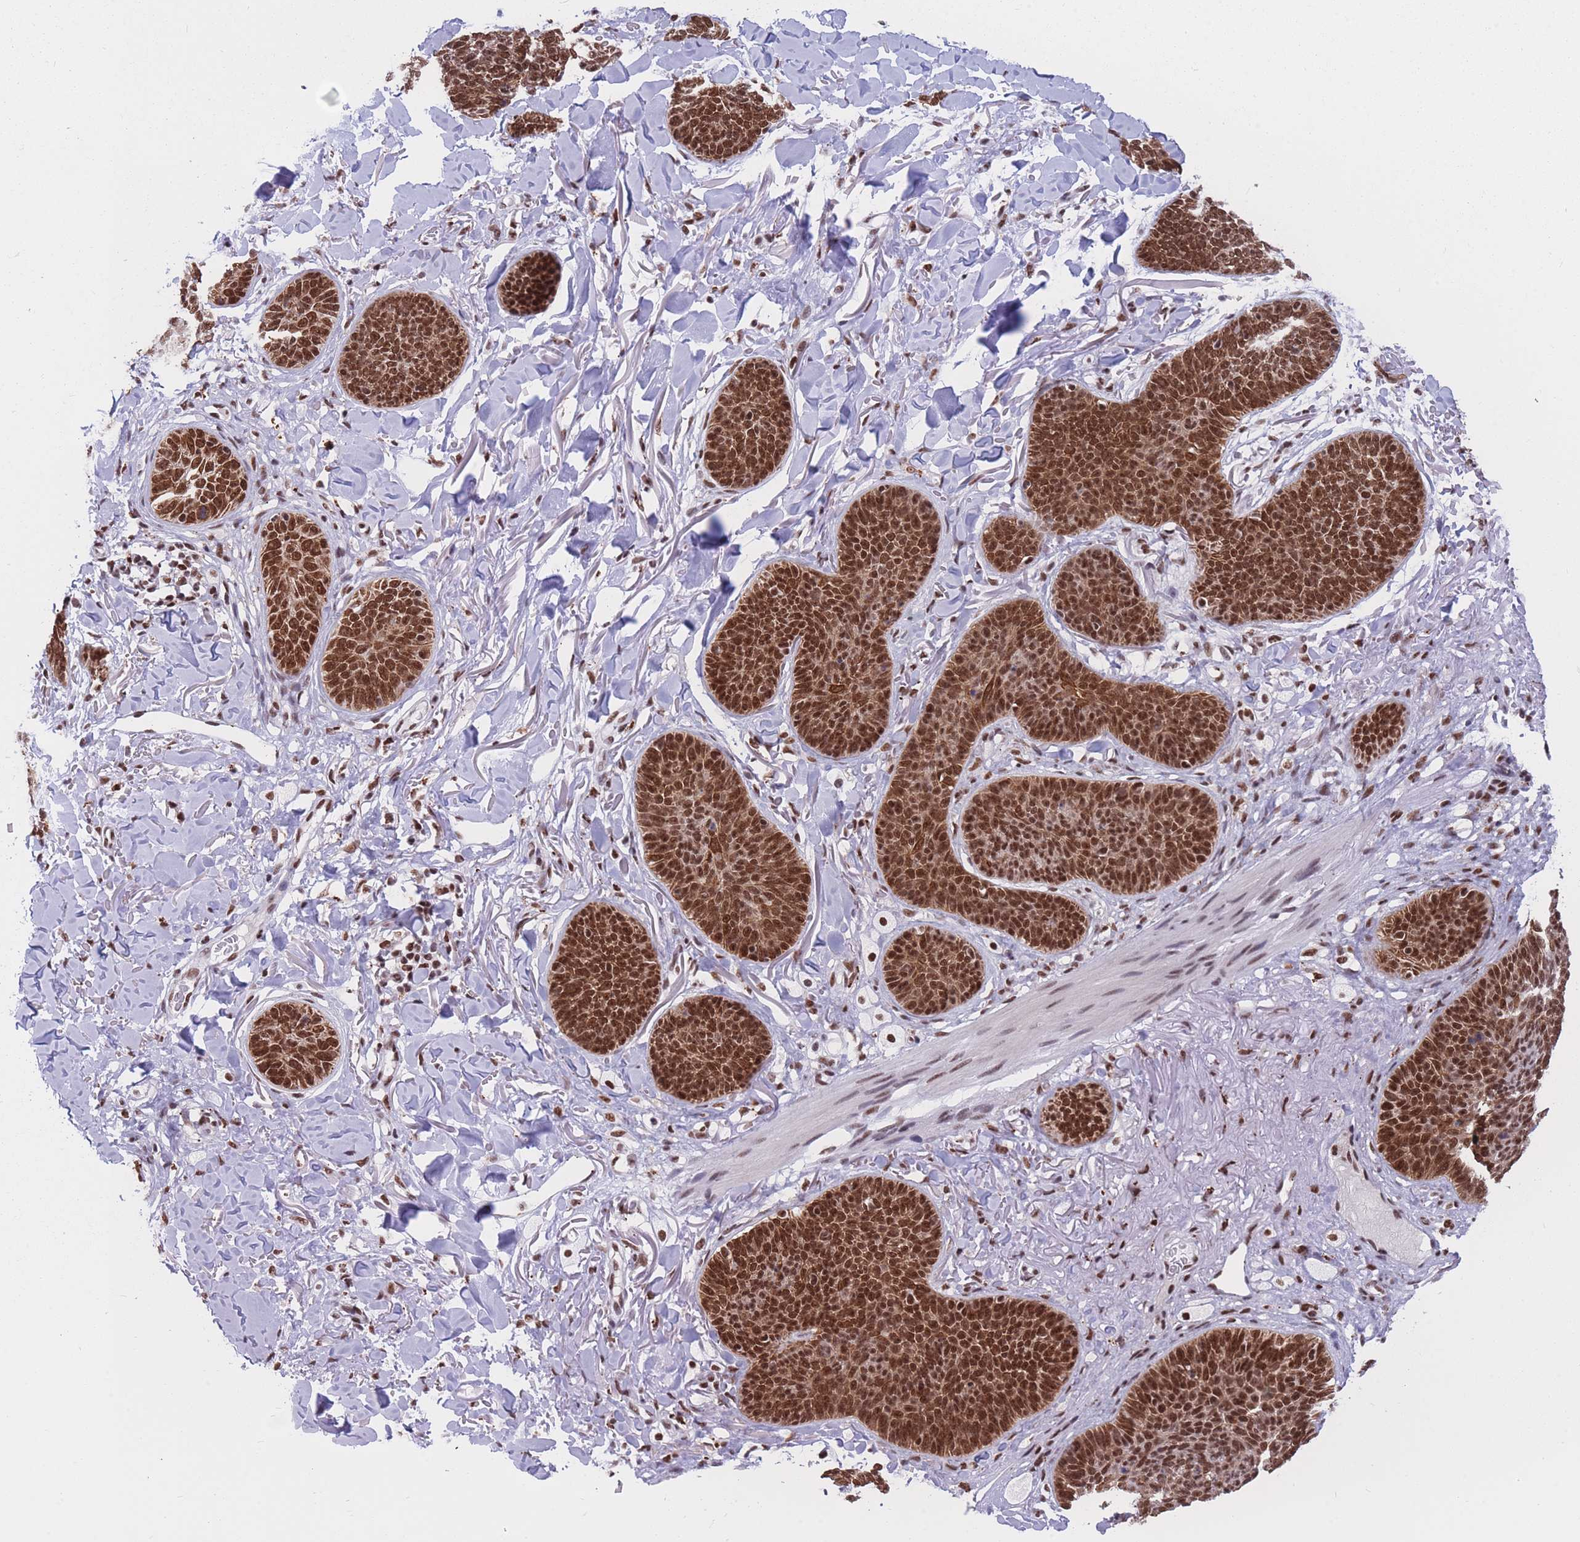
{"staining": {"intensity": "strong", "quantity": ">75%", "location": "cytoplasmic/membranous,nuclear"}, "tissue": "skin cancer", "cell_type": "Tumor cells", "image_type": "cancer", "snomed": [{"axis": "morphology", "description": "Basal cell carcinoma"}, {"axis": "topography", "description": "Skin"}], "caption": "Skin basal cell carcinoma tissue demonstrates strong cytoplasmic/membranous and nuclear staining in approximately >75% of tumor cells, visualized by immunohistochemistry.", "gene": "PRPF19", "patient": {"sex": "male", "age": 85}}